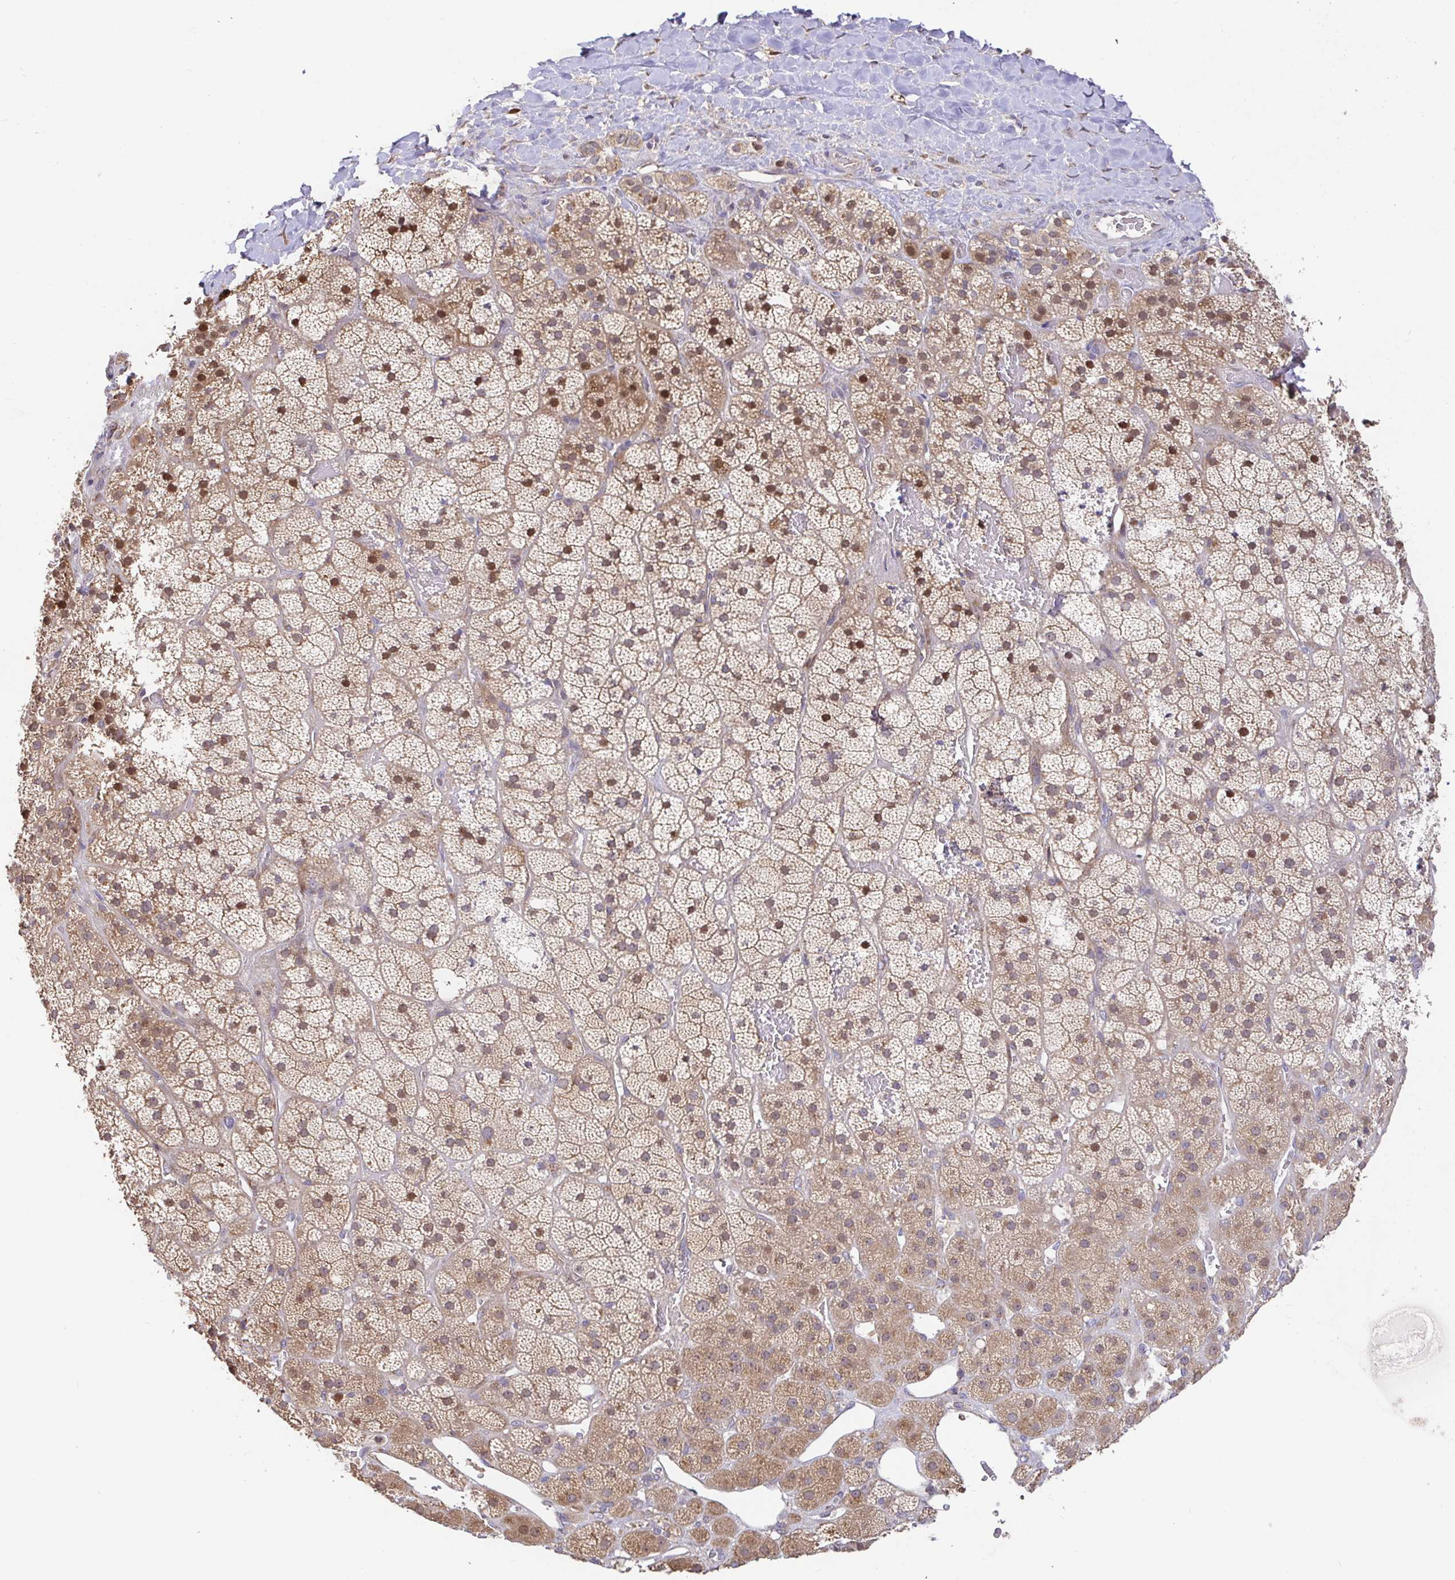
{"staining": {"intensity": "moderate", "quantity": ">75%", "location": "cytoplasmic/membranous,nuclear"}, "tissue": "adrenal gland", "cell_type": "Glandular cells", "image_type": "normal", "snomed": [{"axis": "morphology", "description": "Normal tissue, NOS"}, {"axis": "topography", "description": "Adrenal gland"}], "caption": "Protein positivity by immunohistochemistry (IHC) reveals moderate cytoplasmic/membranous,nuclear staining in about >75% of glandular cells in benign adrenal gland. The staining was performed using DAB to visualize the protein expression in brown, while the nuclei were stained in blue with hematoxylin (Magnification: 20x).", "gene": "ELP1", "patient": {"sex": "male", "age": 57}}